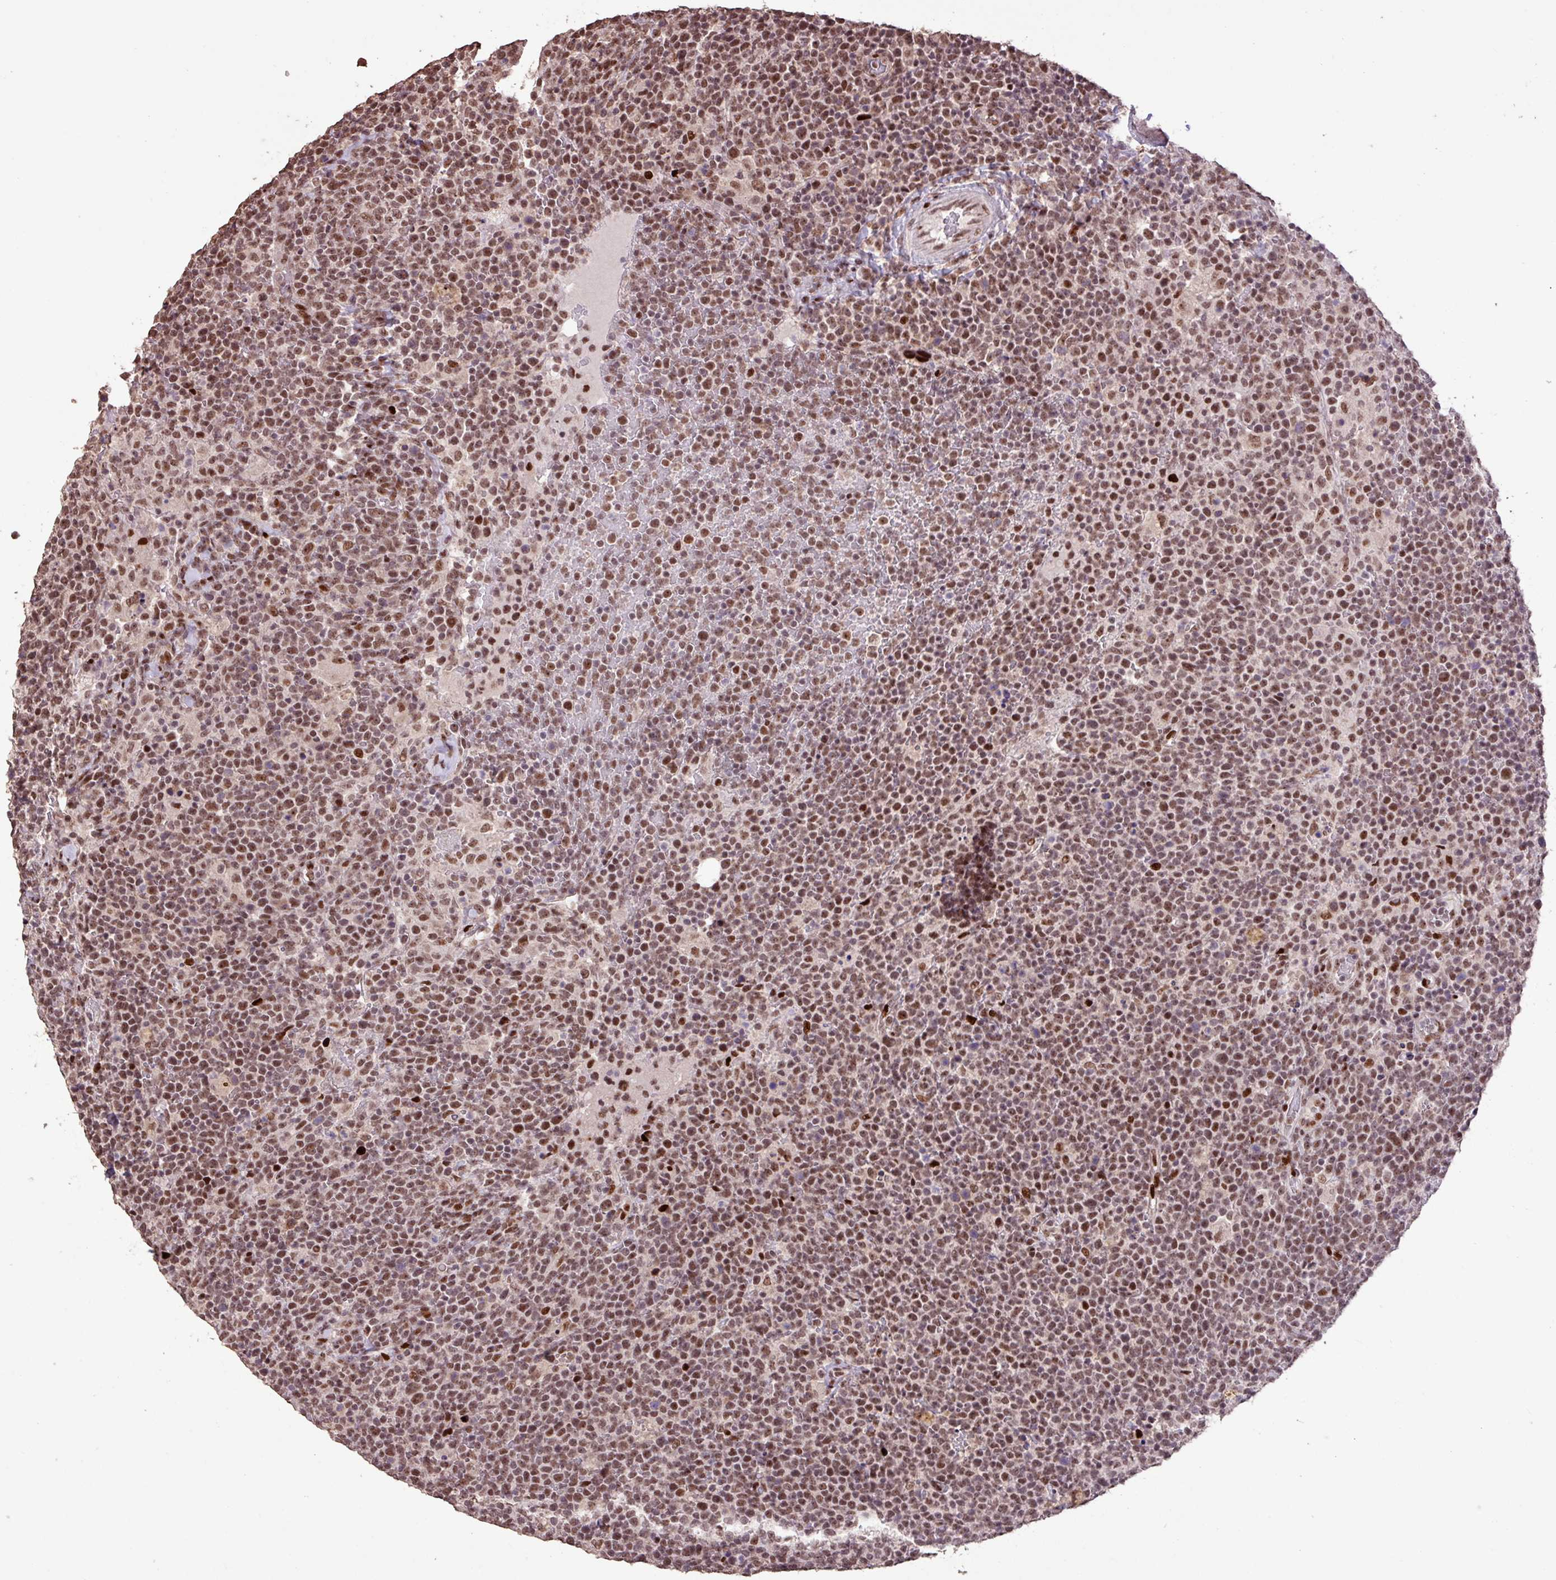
{"staining": {"intensity": "moderate", "quantity": ">75%", "location": "nuclear"}, "tissue": "lymphoma", "cell_type": "Tumor cells", "image_type": "cancer", "snomed": [{"axis": "morphology", "description": "Malignant lymphoma, non-Hodgkin's type, High grade"}, {"axis": "topography", "description": "Lymph node"}], "caption": "This photomicrograph shows IHC staining of lymphoma, with medium moderate nuclear staining in about >75% of tumor cells.", "gene": "ZNF709", "patient": {"sex": "male", "age": 61}}